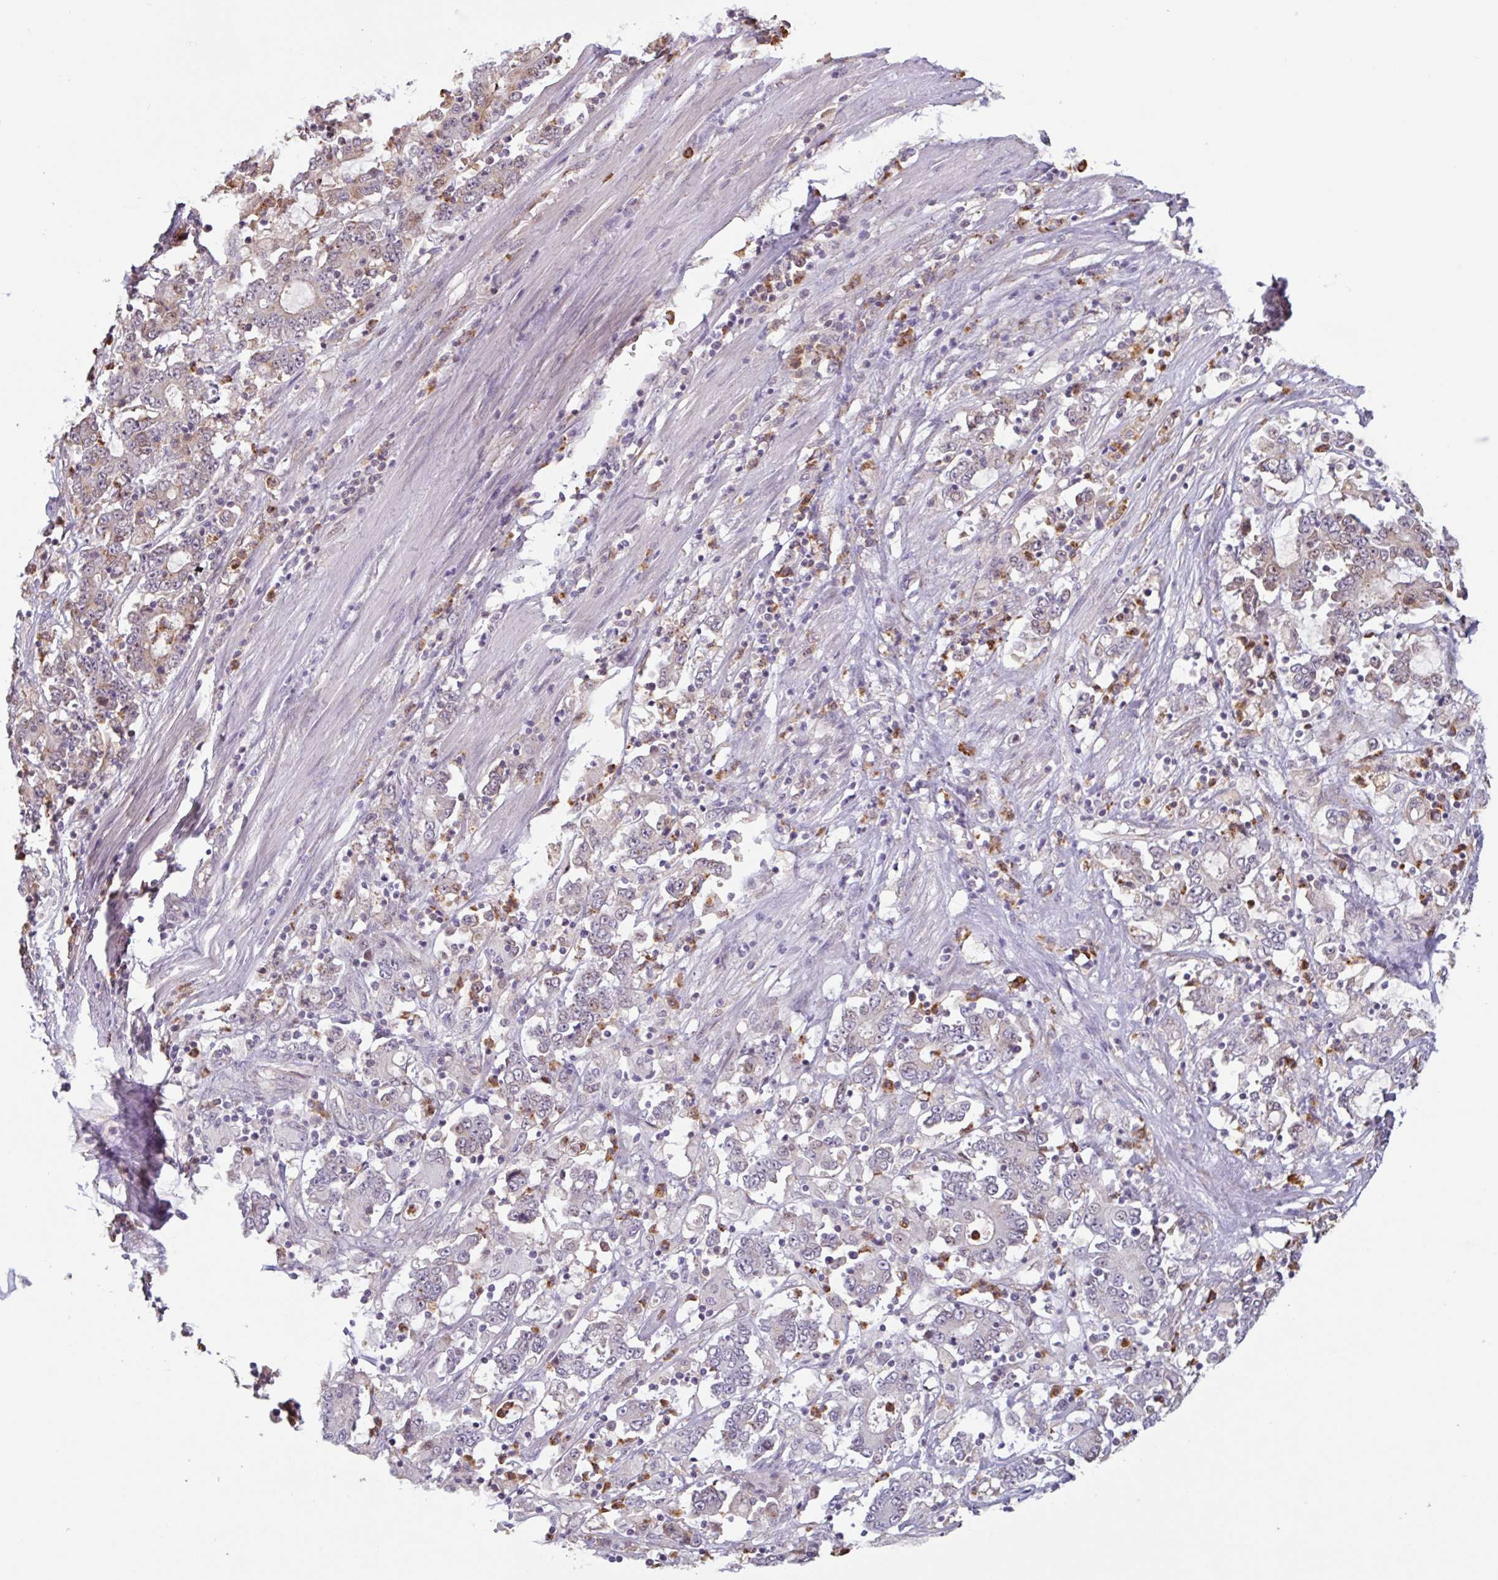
{"staining": {"intensity": "weak", "quantity": "<25%", "location": "nuclear"}, "tissue": "stomach cancer", "cell_type": "Tumor cells", "image_type": "cancer", "snomed": [{"axis": "morphology", "description": "Adenocarcinoma, NOS"}, {"axis": "topography", "description": "Stomach, upper"}], "caption": "A photomicrograph of human adenocarcinoma (stomach) is negative for staining in tumor cells.", "gene": "TAF1D", "patient": {"sex": "male", "age": 68}}